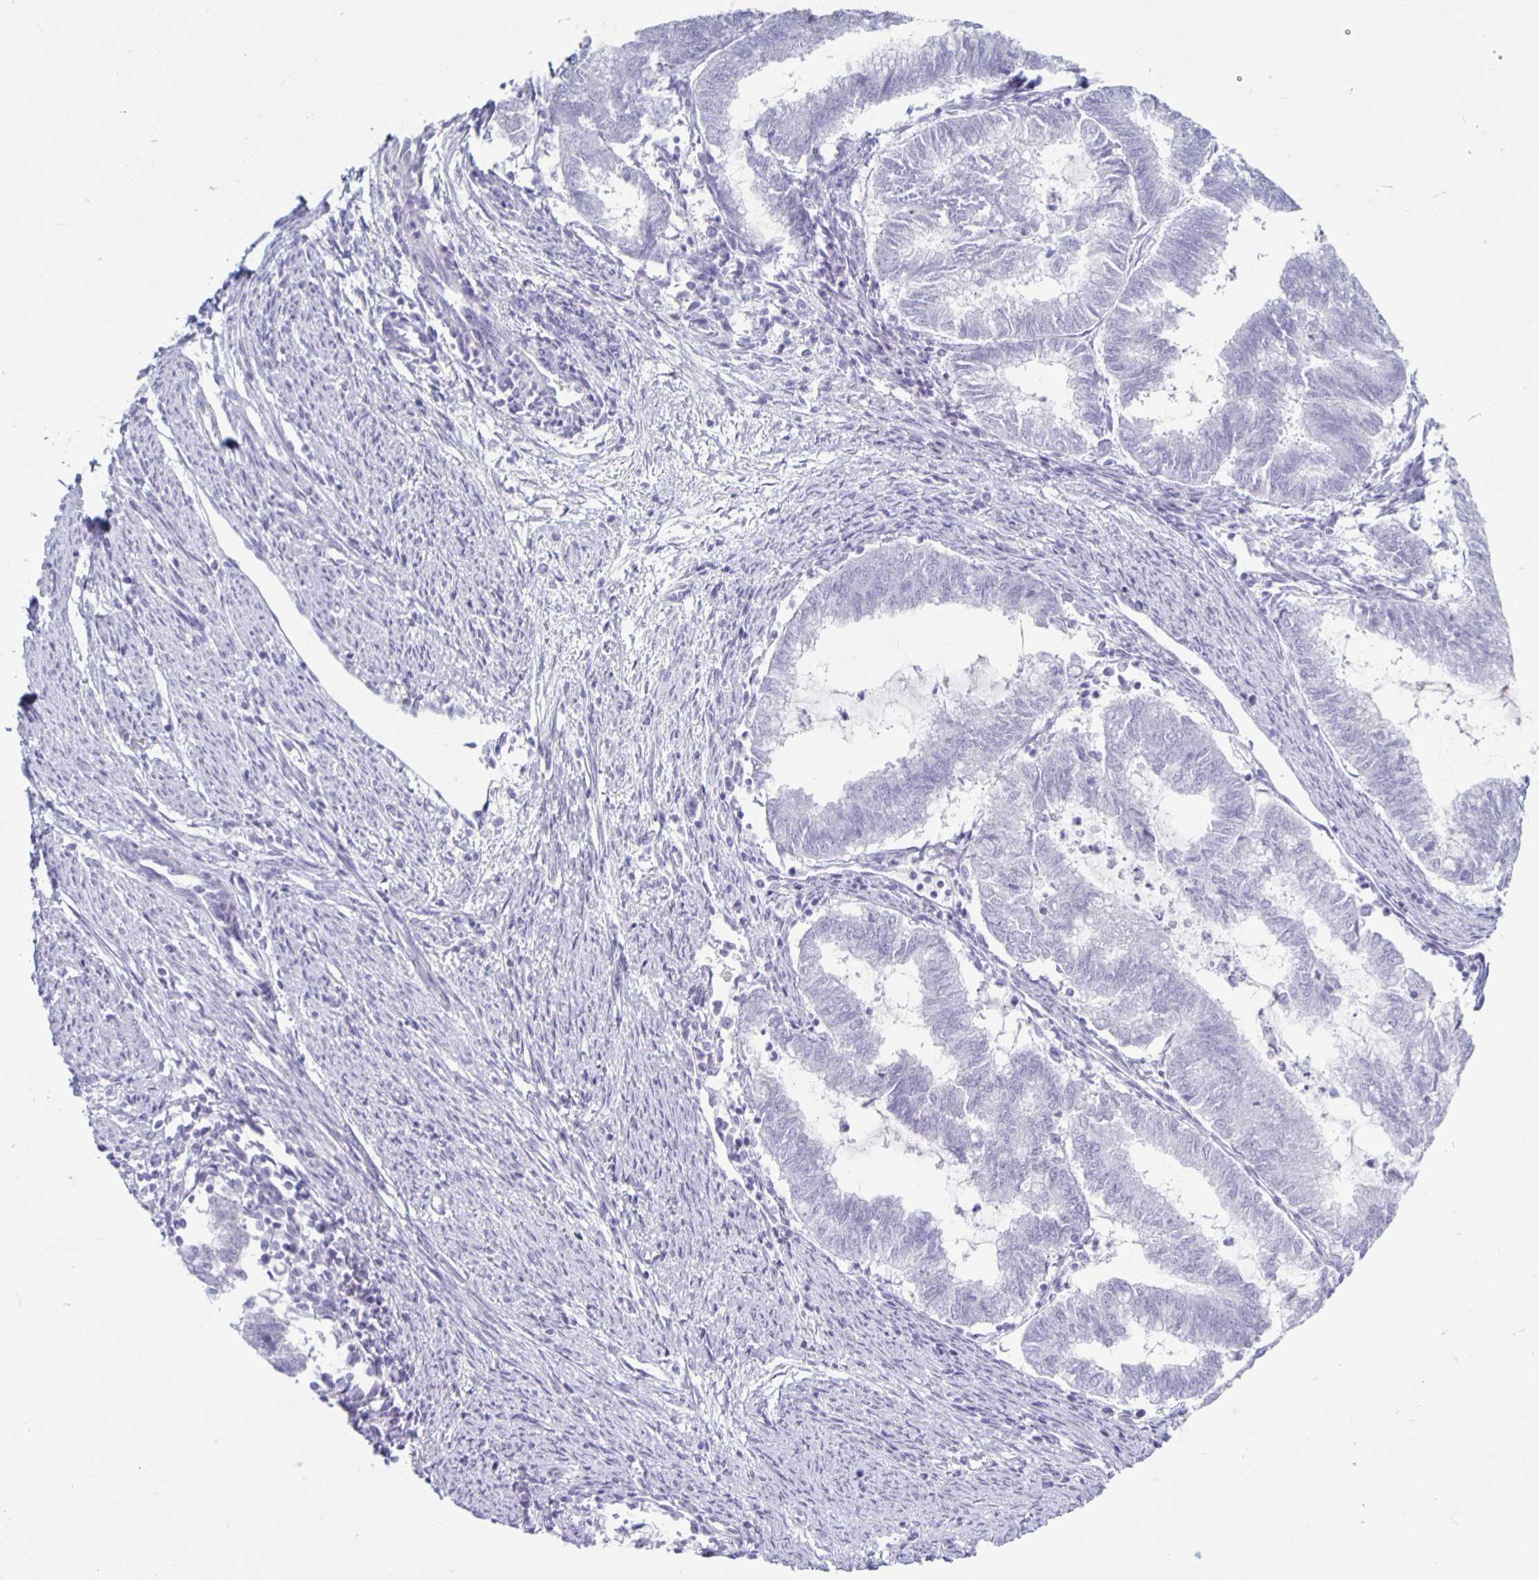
{"staining": {"intensity": "negative", "quantity": "none", "location": "none"}, "tissue": "endometrial cancer", "cell_type": "Tumor cells", "image_type": "cancer", "snomed": [{"axis": "morphology", "description": "Adenocarcinoma, NOS"}, {"axis": "topography", "description": "Endometrium"}], "caption": "Endometrial adenocarcinoma stained for a protein using immunohistochemistry (IHC) shows no expression tumor cells.", "gene": "CT45A5", "patient": {"sex": "female", "age": 79}}